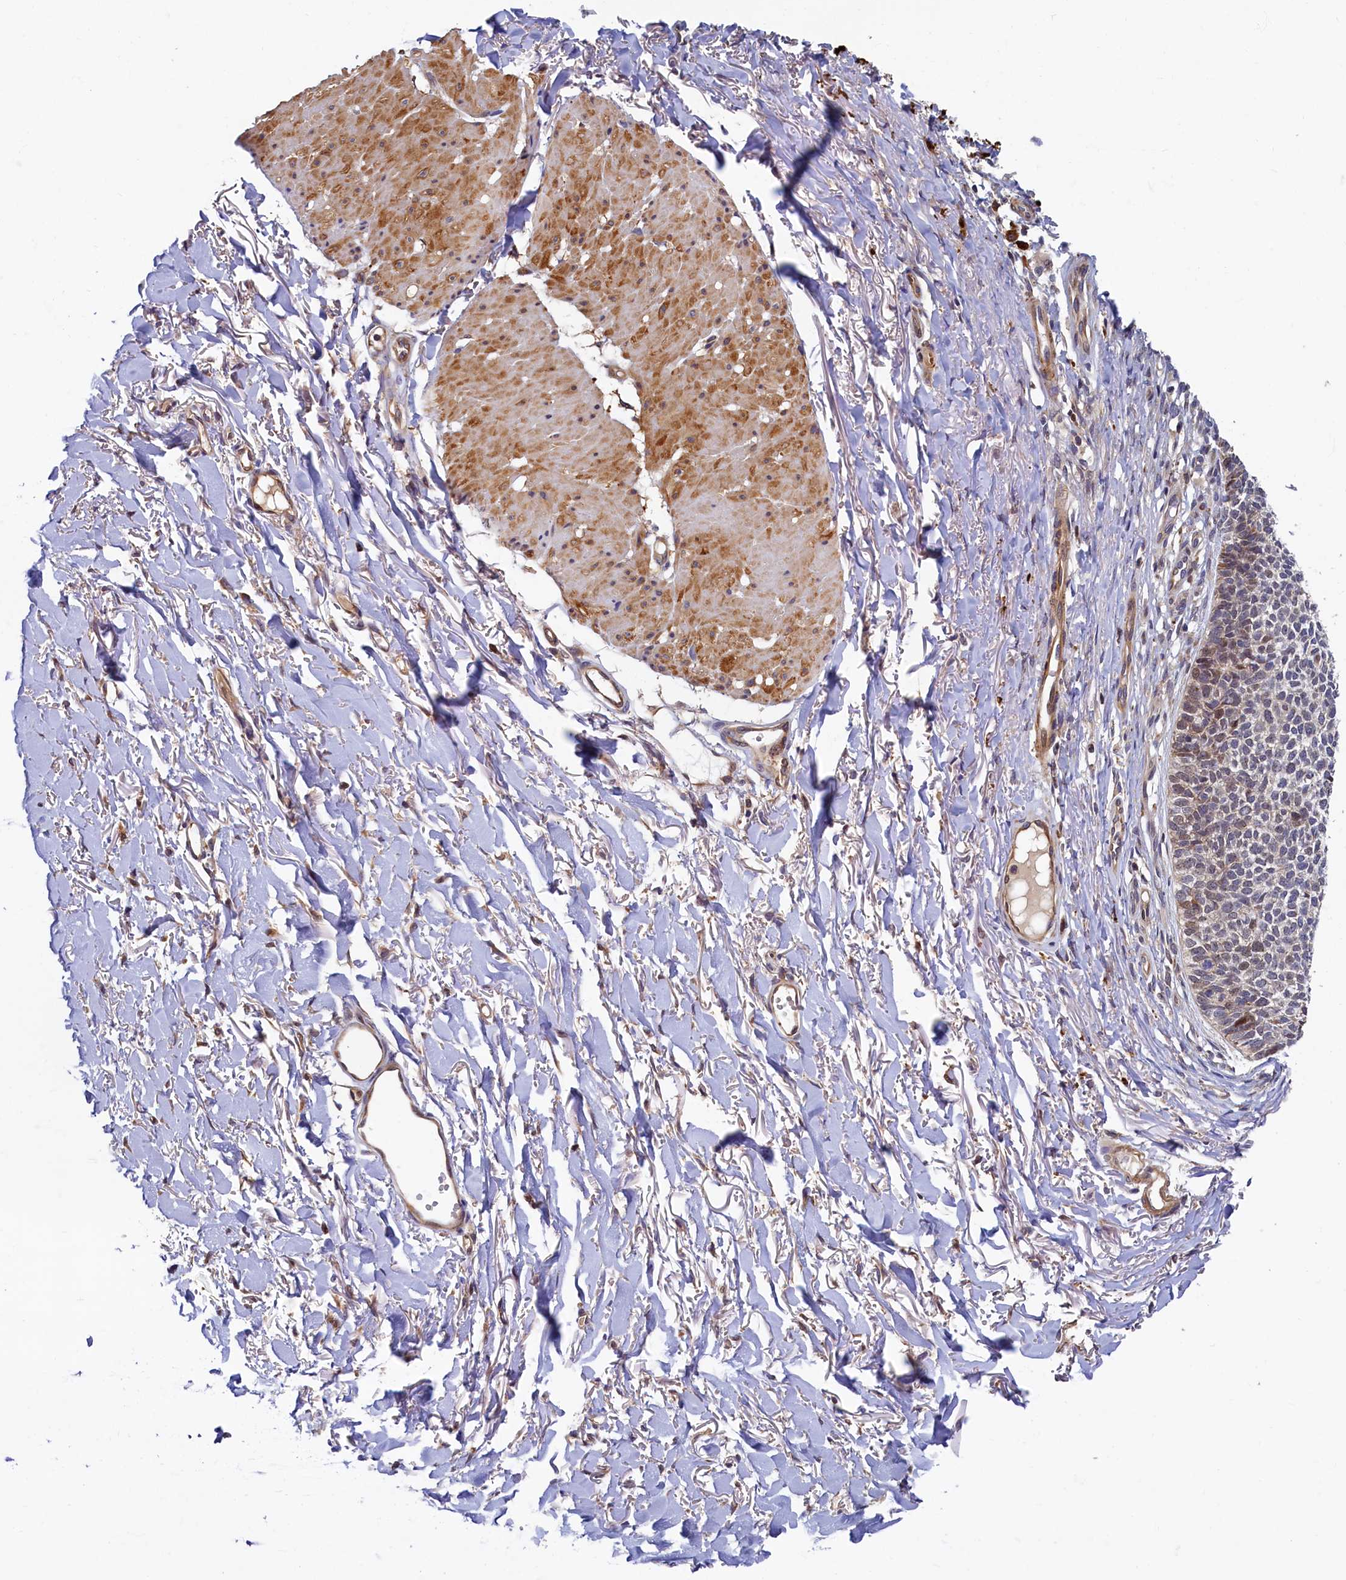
{"staining": {"intensity": "moderate", "quantity": "<25%", "location": "cytoplasmic/membranous"}, "tissue": "skin cancer", "cell_type": "Tumor cells", "image_type": "cancer", "snomed": [{"axis": "morphology", "description": "Basal cell carcinoma"}, {"axis": "topography", "description": "Skin"}], "caption": "An image showing moderate cytoplasmic/membranous staining in about <25% of tumor cells in skin cancer (basal cell carcinoma), as visualized by brown immunohistochemical staining.", "gene": "SLC16A14", "patient": {"sex": "female", "age": 84}}